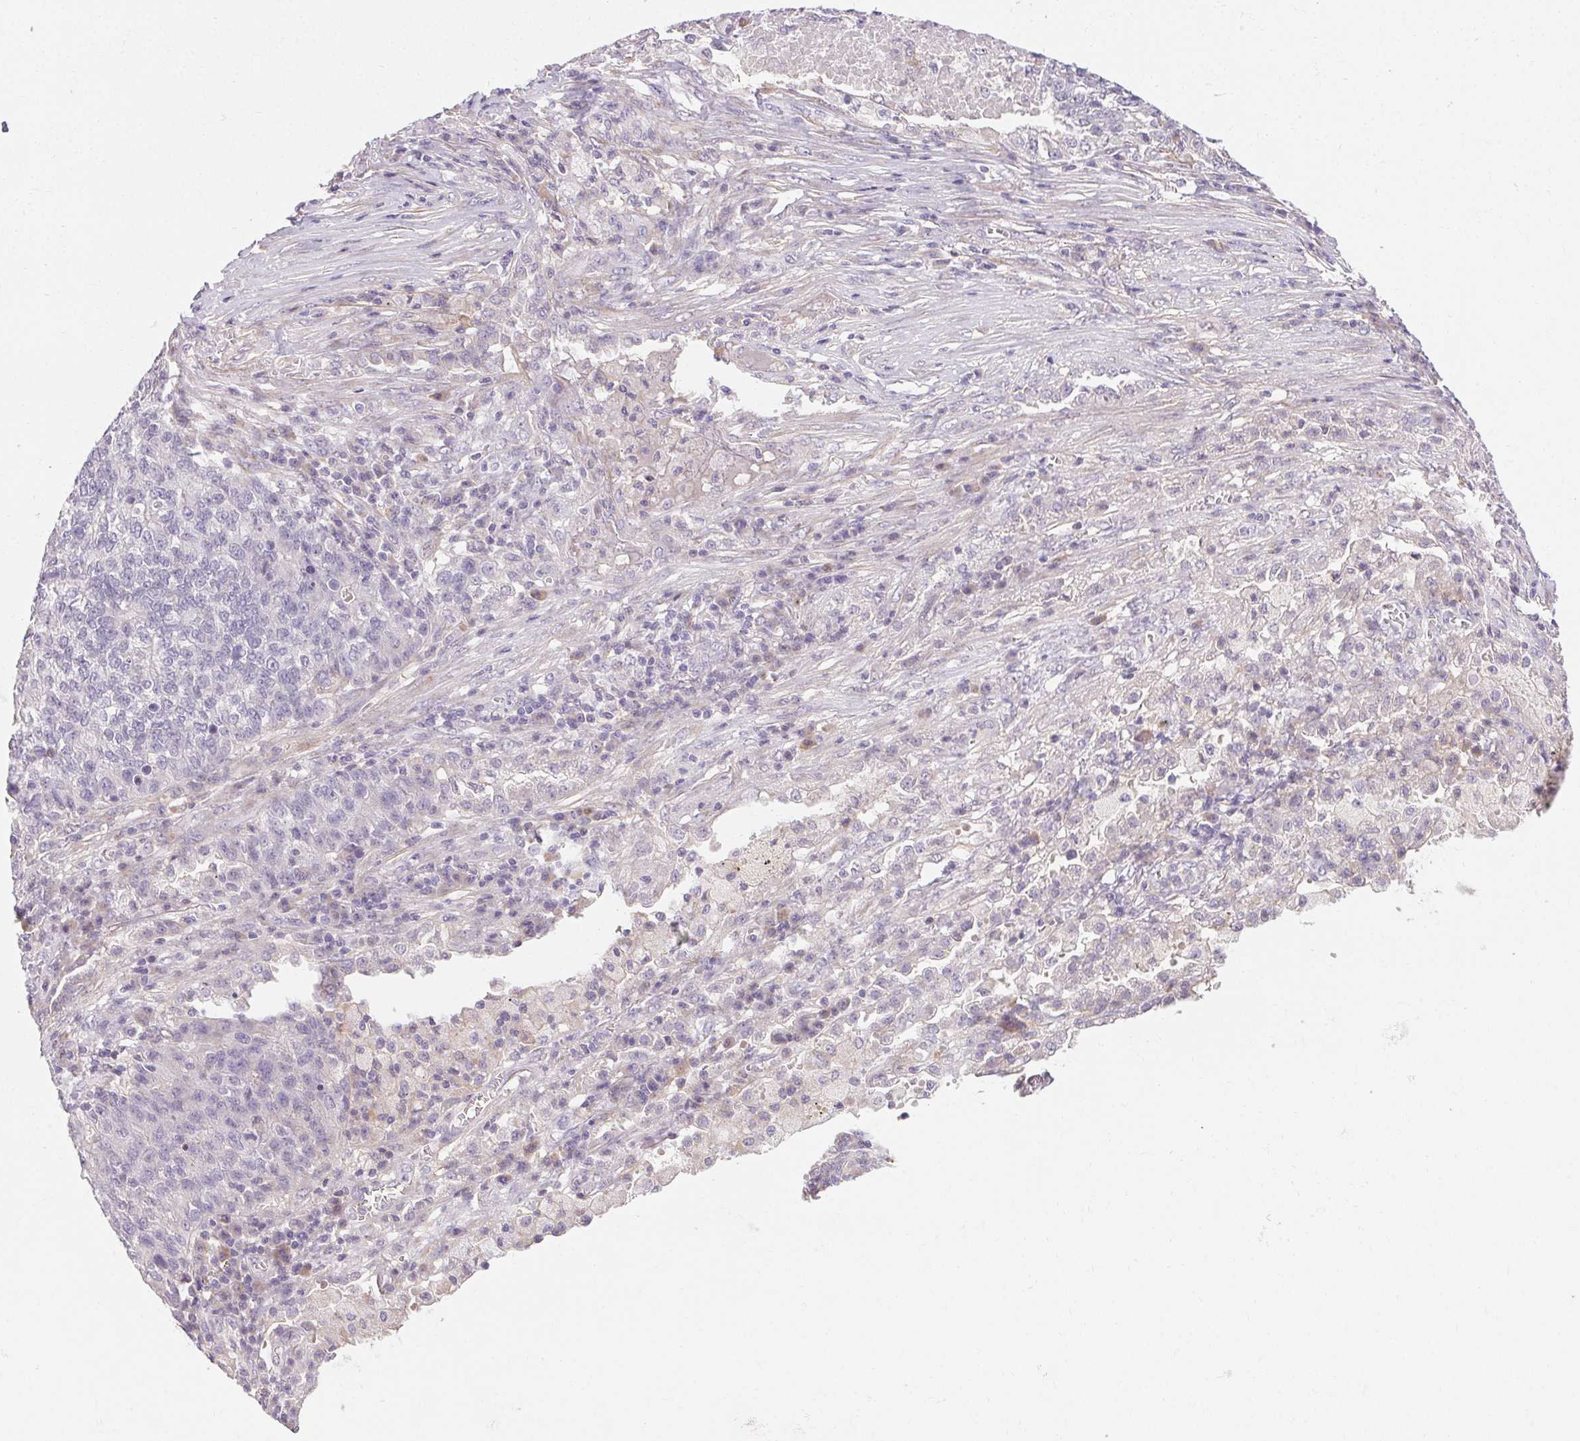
{"staining": {"intensity": "negative", "quantity": "none", "location": "none"}, "tissue": "lung cancer", "cell_type": "Tumor cells", "image_type": "cancer", "snomed": [{"axis": "morphology", "description": "Adenocarcinoma, NOS"}, {"axis": "topography", "description": "Lung"}], "caption": "Immunohistochemistry of human lung cancer (adenocarcinoma) exhibits no staining in tumor cells.", "gene": "TMEM52B", "patient": {"sex": "male", "age": 57}}